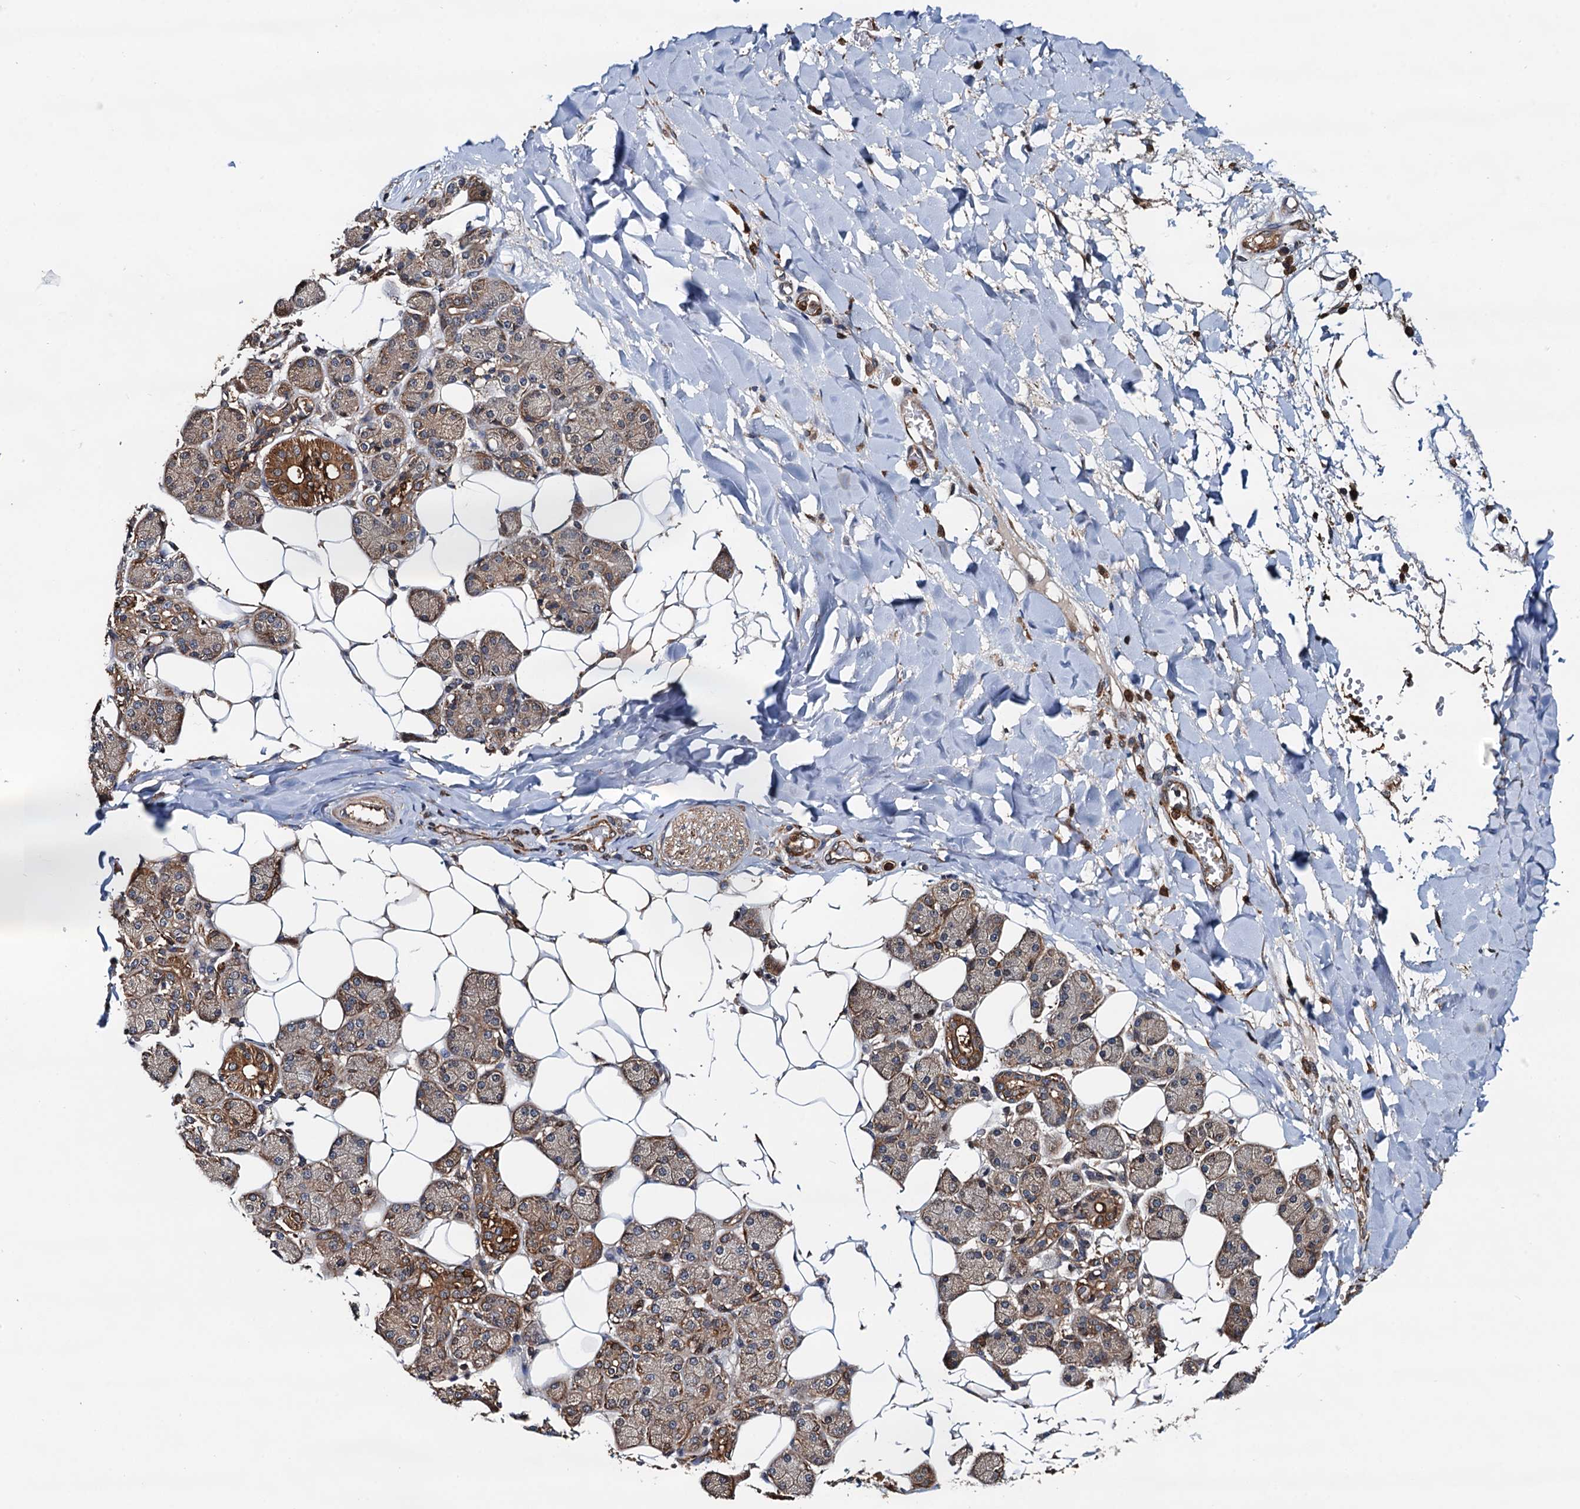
{"staining": {"intensity": "strong", "quantity": "25%-75%", "location": "cytoplasmic/membranous"}, "tissue": "salivary gland", "cell_type": "Glandular cells", "image_type": "normal", "snomed": [{"axis": "morphology", "description": "Normal tissue, NOS"}, {"axis": "topography", "description": "Salivary gland"}], "caption": "A brown stain shows strong cytoplasmic/membranous expression of a protein in glandular cells of unremarkable human salivary gland.", "gene": "USP6NL", "patient": {"sex": "female", "age": 33}}